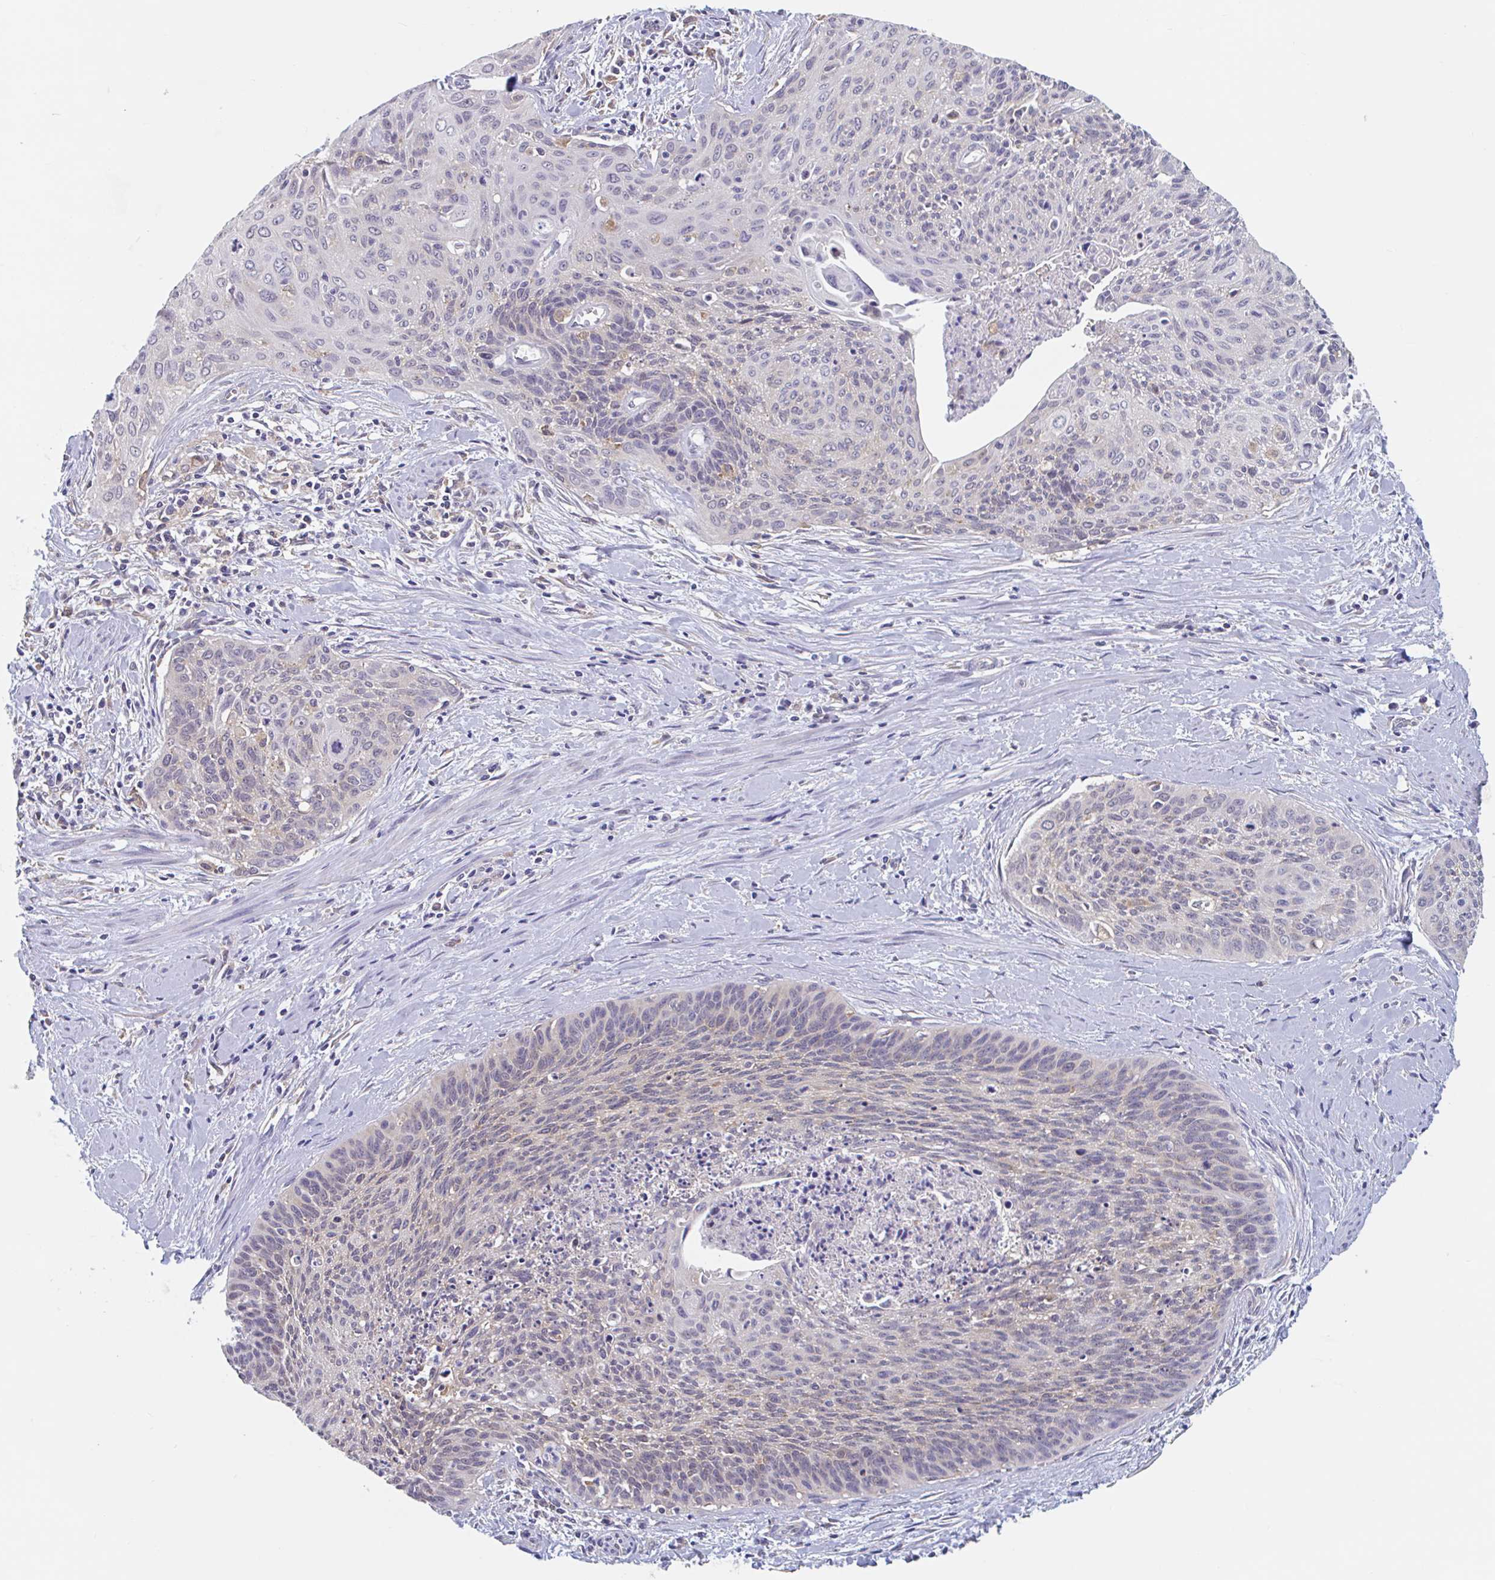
{"staining": {"intensity": "negative", "quantity": "none", "location": "none"}, "tissue": "cervical cancer", "cell_type": "Tumor cells", "image_type": "cancer", "snomed": [{"axis": "morphology", "description": "Squamous cell carcinoma, NOS"}, {"axis": "topography", "description": "Cervix"}], "caption": "Tumor cells show no significant positivity in cervical cancer.", "gene": "SNX8", "patient": {"sex": "female", "age": 55}}